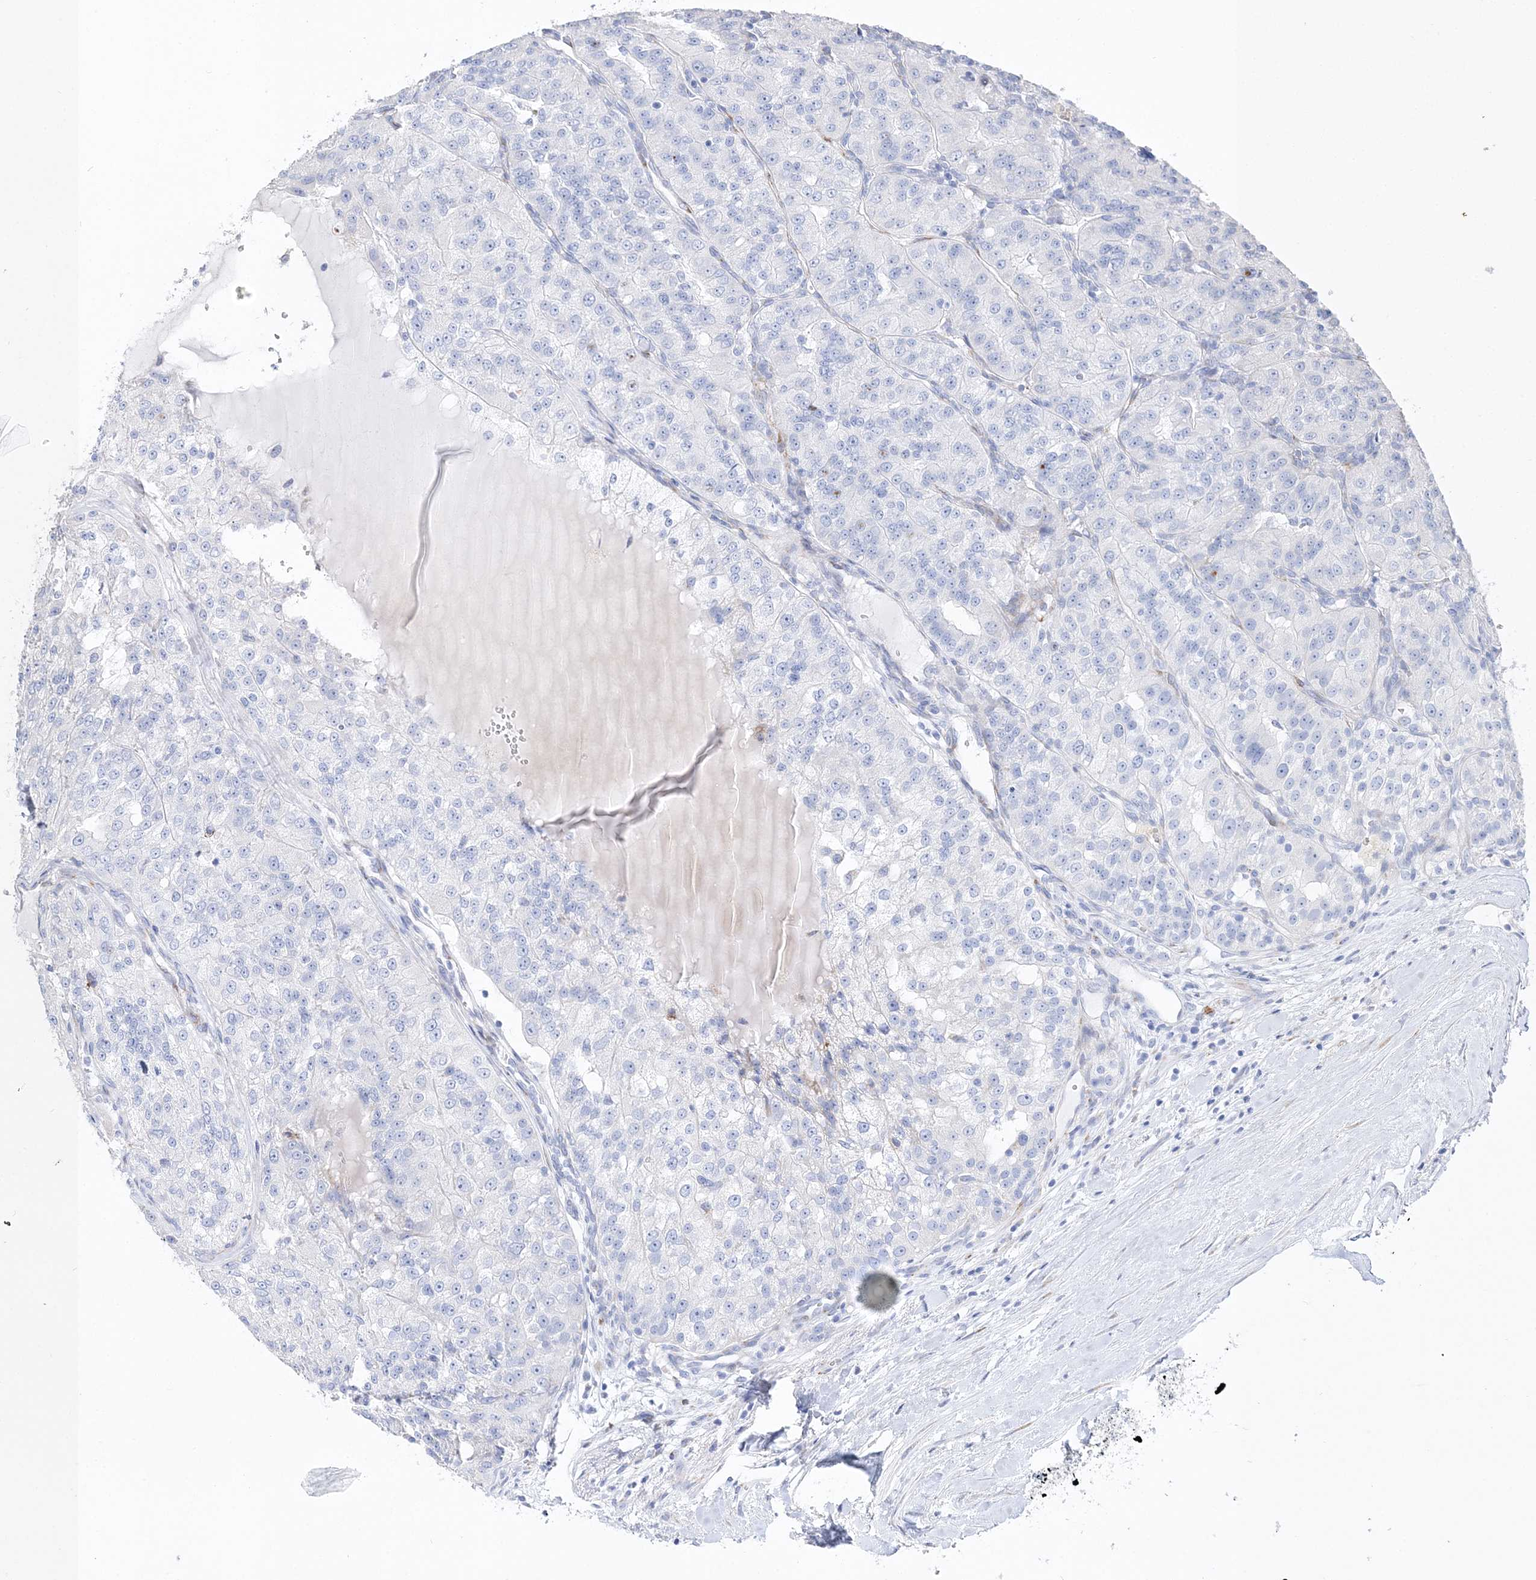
{"staining": {"intensity": "negative", "quantity": "none", "location": "none"}, "tissue": "renal cancer", "cell_type": "Tumor cells", "image_type": "cancer", "snomed": [{"axis": "morphology", "description": "Adenocarcinoma, NOS"}, {"axis": "topography", "description": "Kidney"}], "caption": "This is an immunohistochemistry (IHC) histopathology image of human renal adenocarcinoma. There is no expression in tumor cells.", "gene": "TSPYL6", "patient": {"sex": "female", "age": 63}}